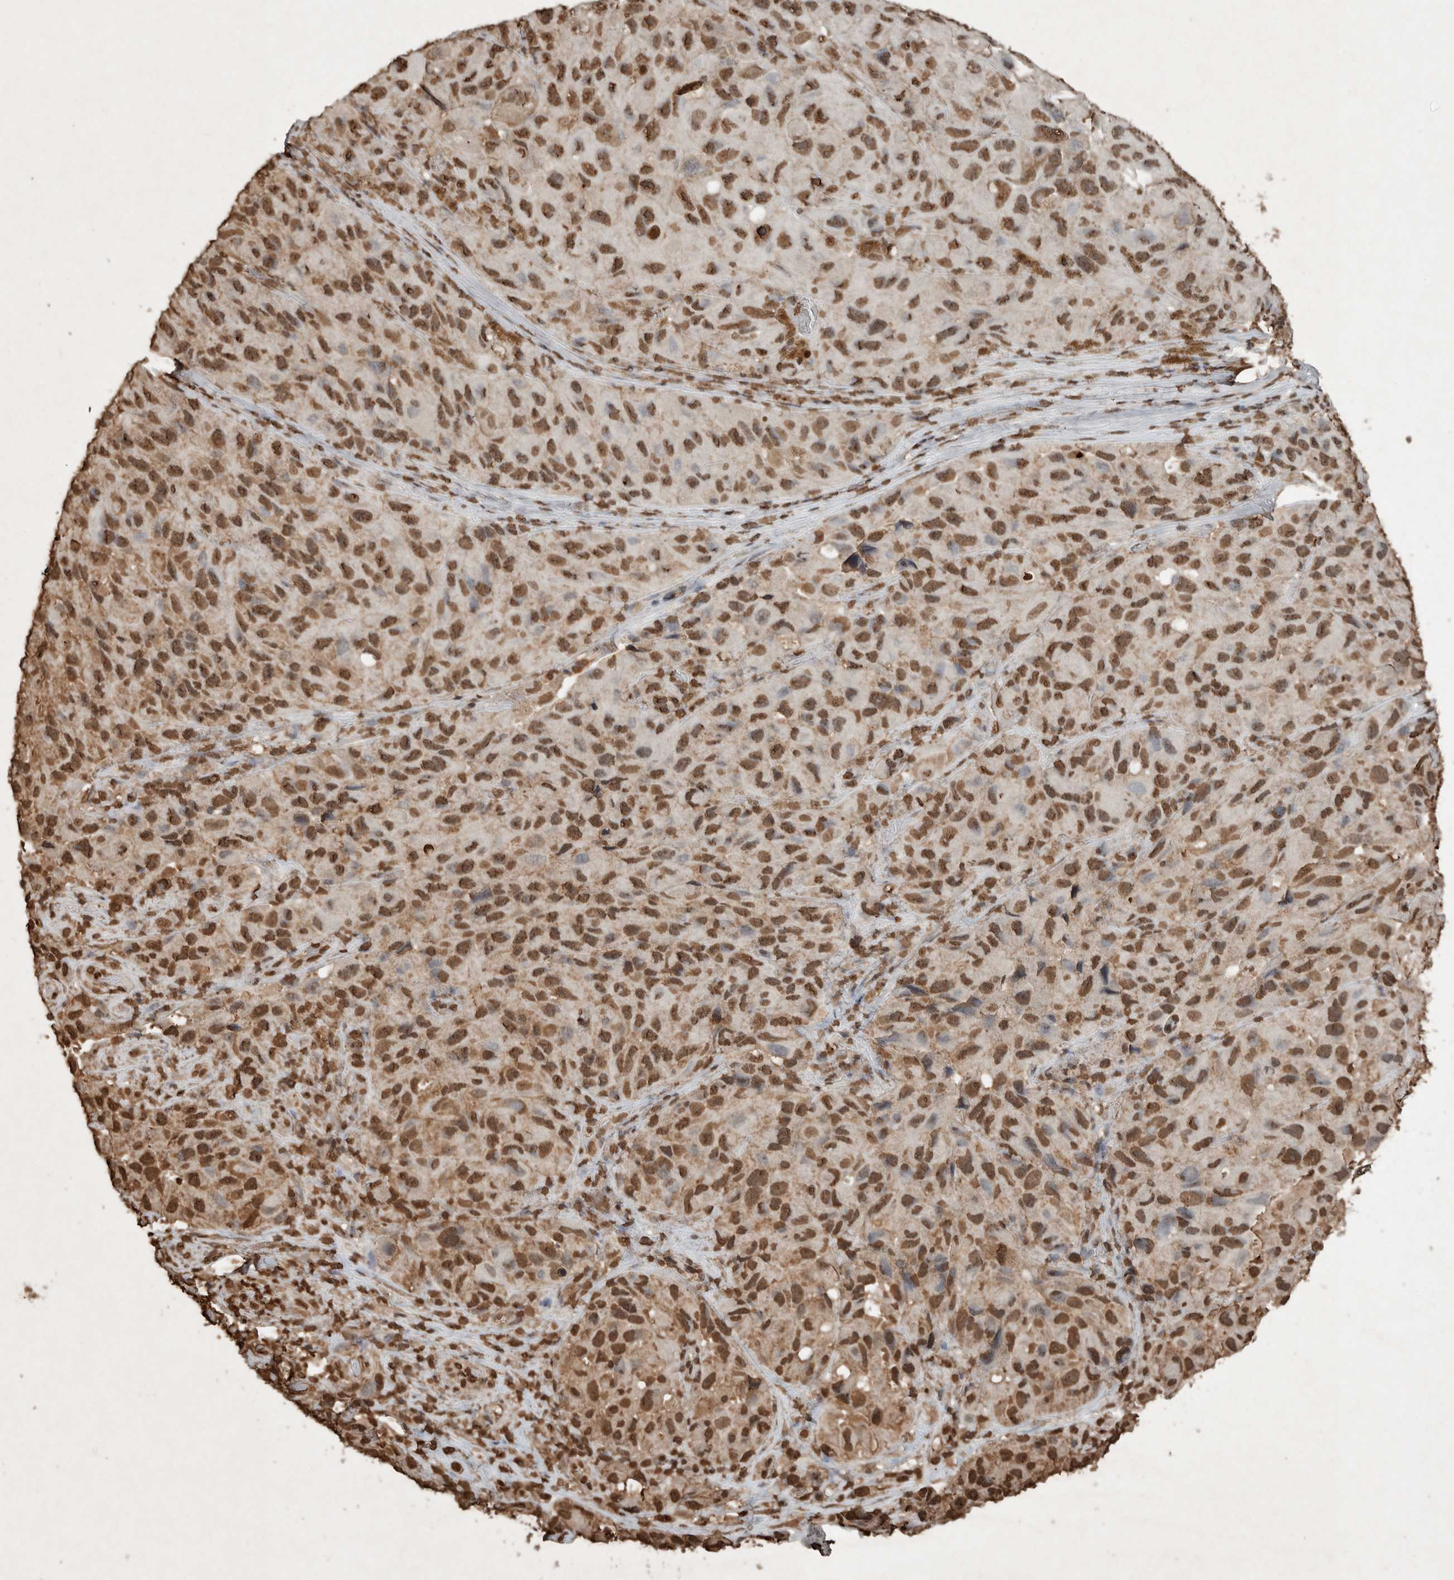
{"staining": {"intensity": "moderate", "quantity": ">75%", "location": "nuclear"}, "tissue": "melanoma", "cell_type": "Tumor cells", "image_type": "cancer", "snomed": [{"axis": "morphology", "description": "Malignant melanoma, NOS"}, {"axis": "topography", "description": "Skin"}], "caption": "Melanoma stained for a protein shows moderate nuclear positivity in tumor cells.", "gene": "FSTL3", "patient": {"sex": "female", "age": 73}}